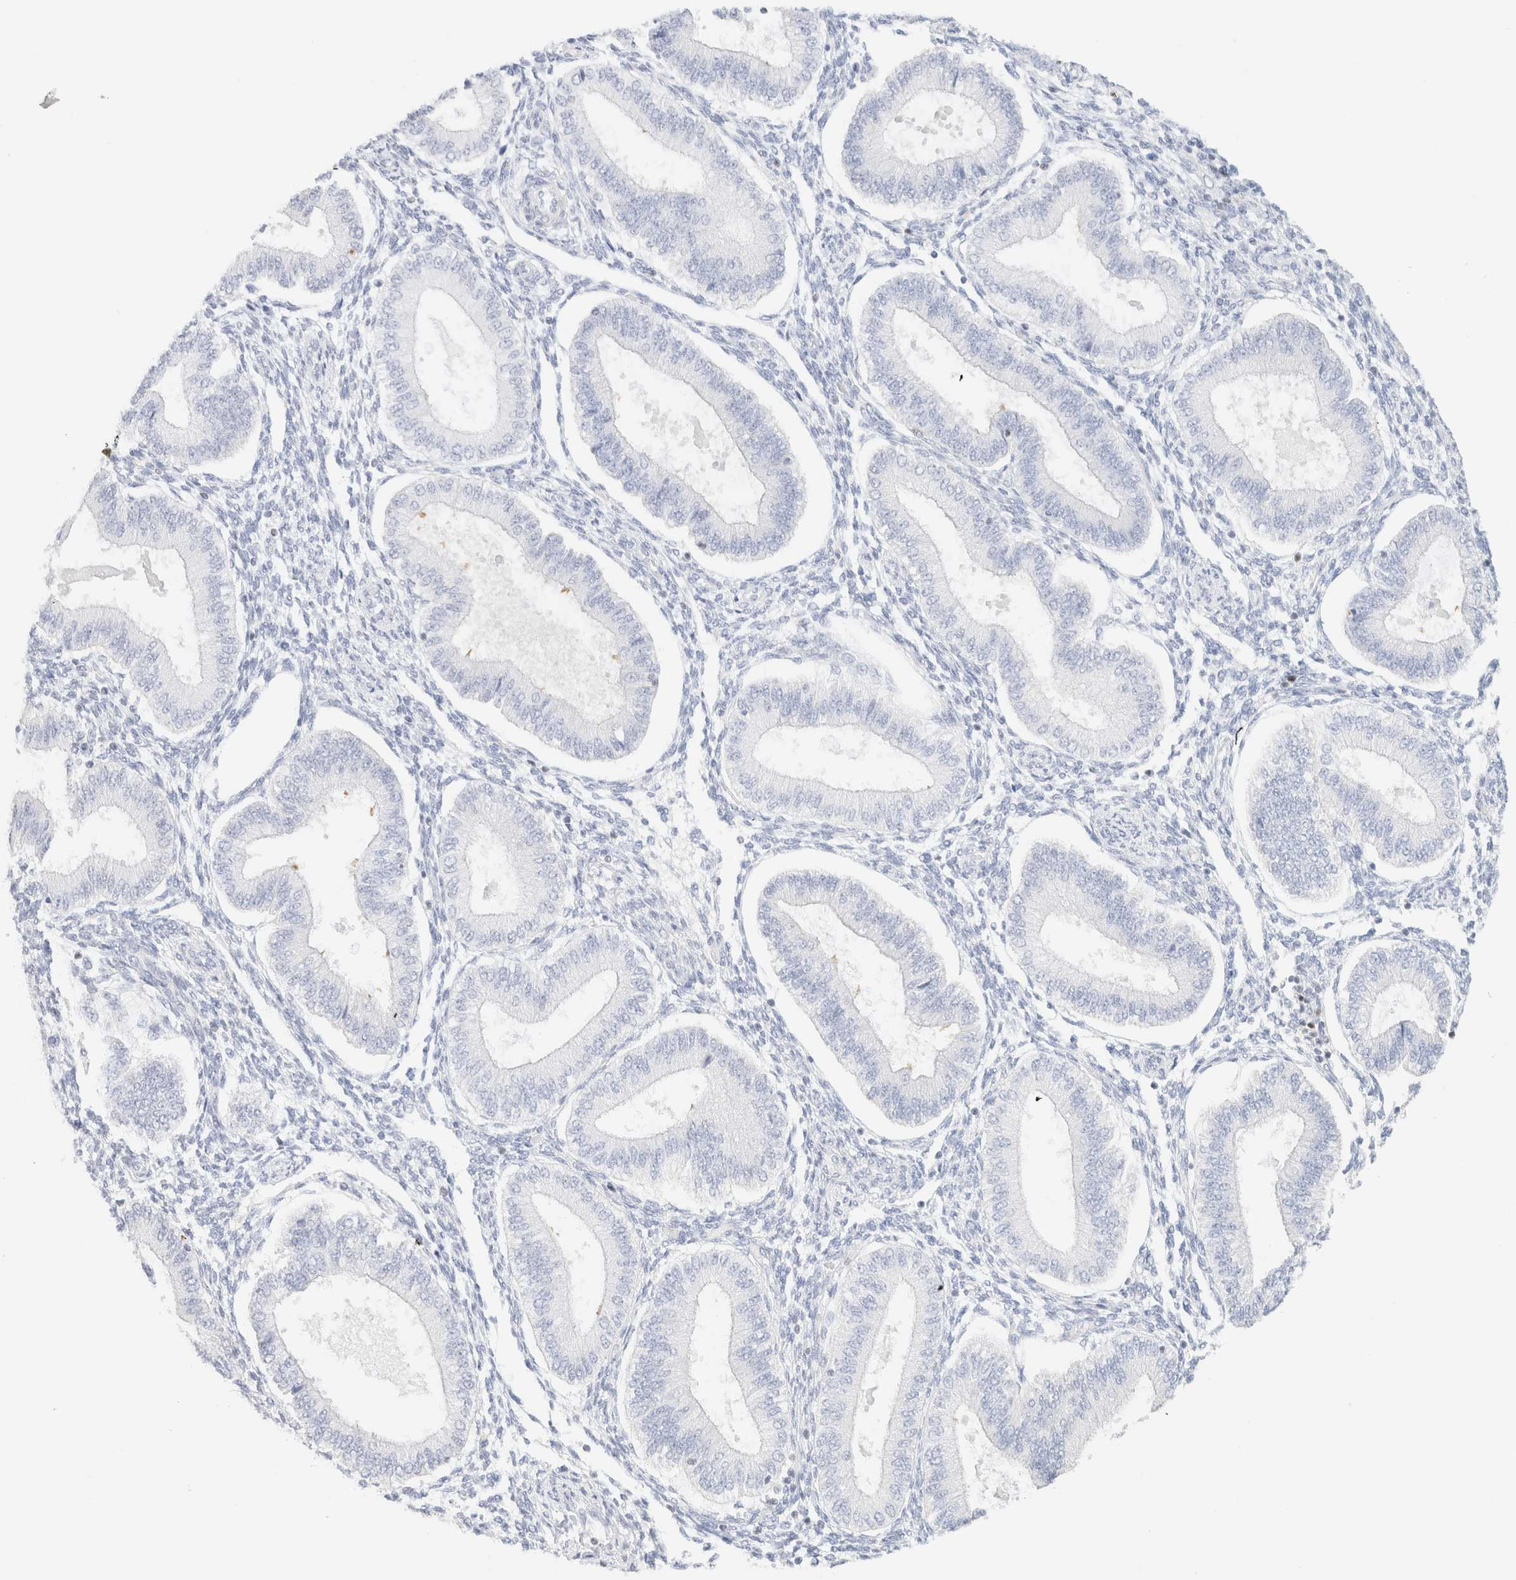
{"staining": {"intensity": "negative", "quantity": "none", "location": "none"}, "tissue": "endometrium", "cell_type": "Cells in endometrial stroma", "image_type": "normal", "snomed": [{"axis": "morphology", "description": "Normal tissue, NOS"}, {"axis": "topography", "description": "Endometrium"}], "caption": "High power microscopy micrograph of an immunohistochemistry image of benign endometrium, revealing no significant expression in cells in endometrial stroma.", "gene": "IKZF3", "patient": {"sex": "female", "age": 39}}